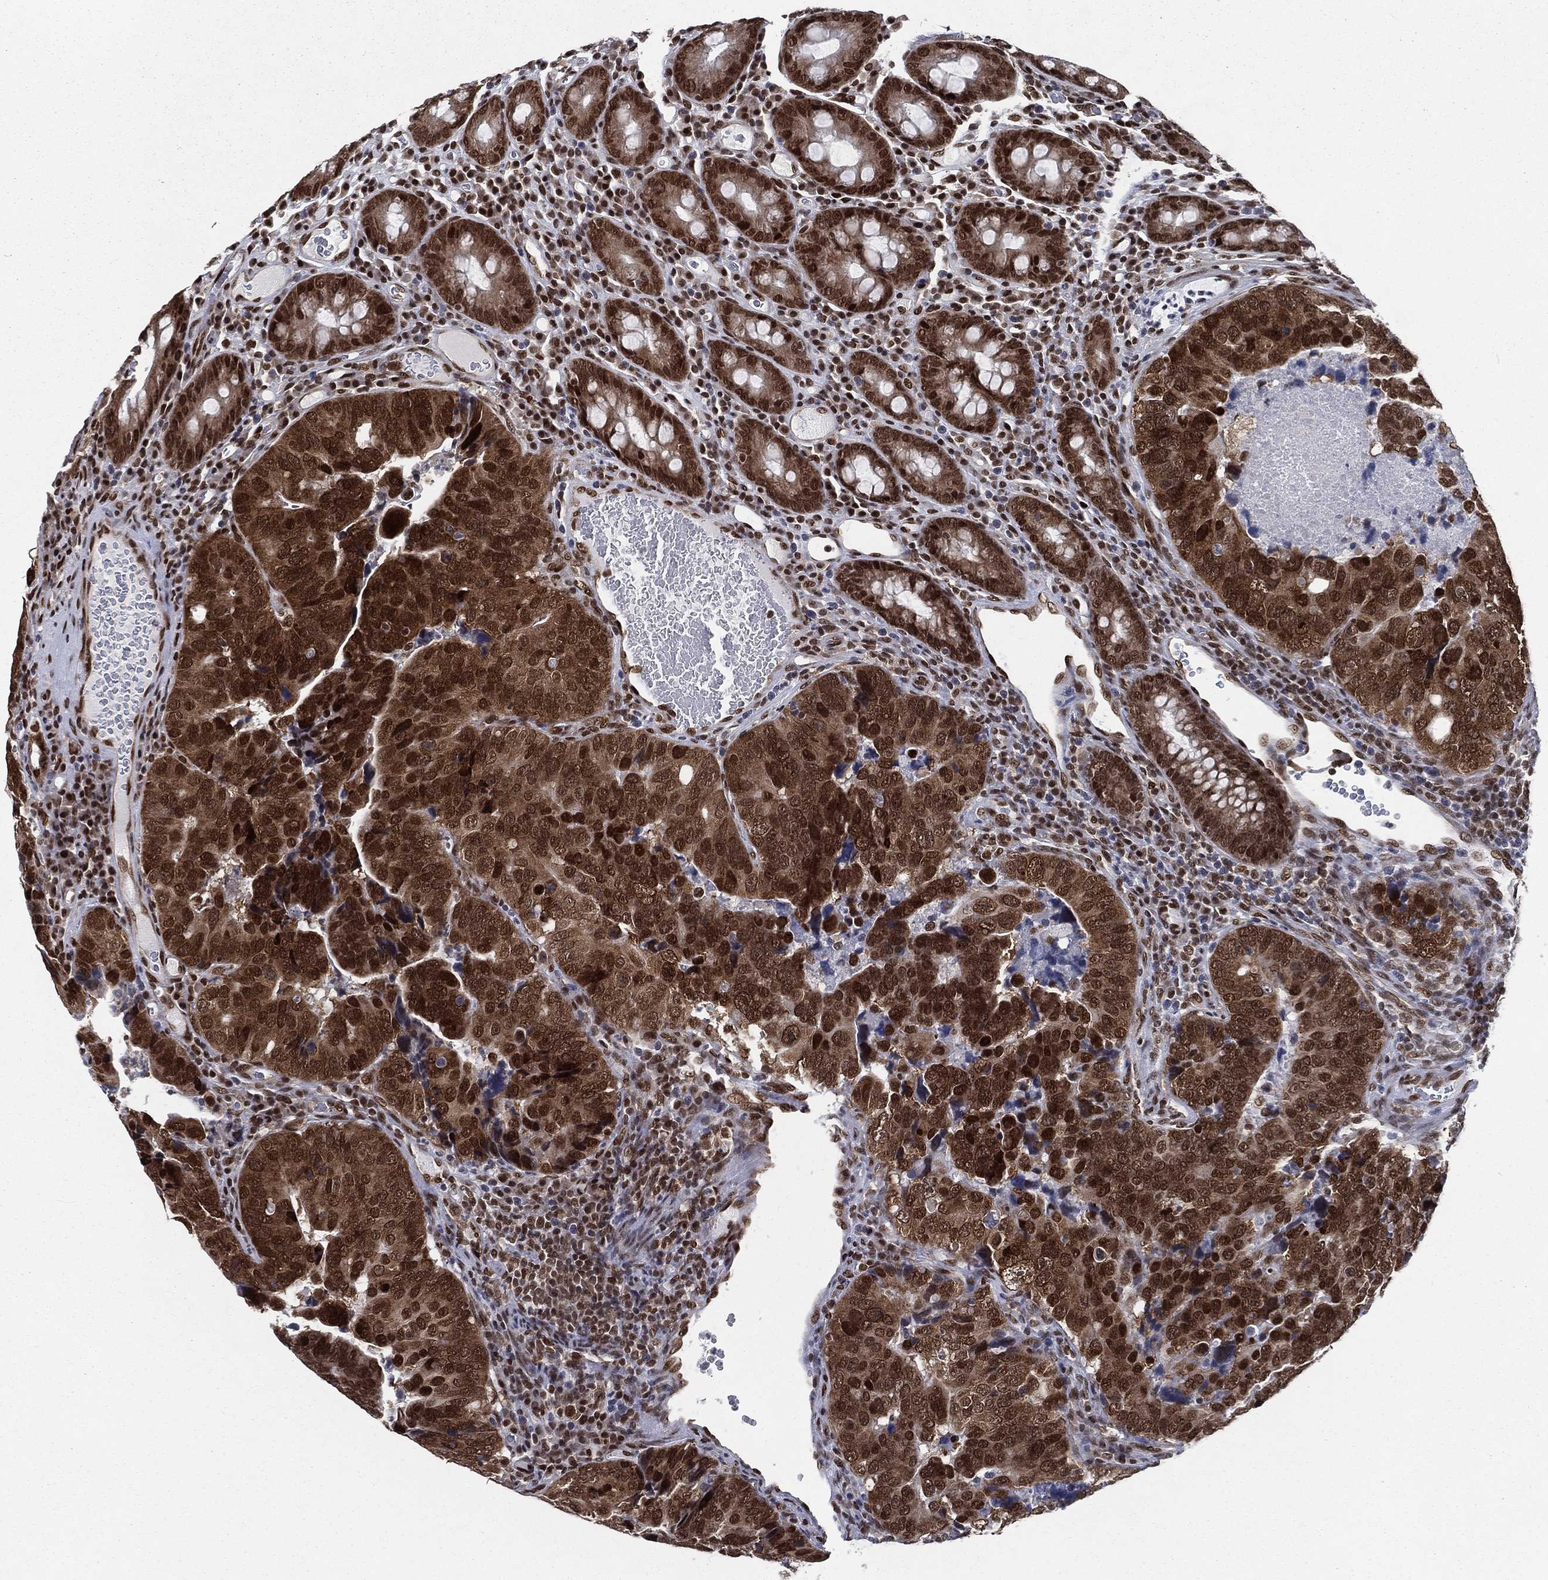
{"staining": {"intensity": "strong", "quantity": ">75%", "location": "cytoplasmic/membranous,nuclear"}, "tissue": "colorectal cancer", "cell_type": "Tumor cells", "image_type": "cancer", "snomed": [{"axis": "morphology", "description": "Adenocarcinoma, NOS"}, {"axis": "topography", "description": "Colon"}], "caption": "Immunohistochemistry (IHC) staining of colorectal cancer (adenocarcinoma), which shows high levels of strong cytoplasmic/membranous and nuclear expression in about >75% of tumor cells indicating strong cytoplasmic/membranous and nuclear protein positivity. The staining was performed using DAB (3,3'-diaminobenzidine) (brown) for protein detection and nuclei were counterstained in hematoxylin (blue).", "gene": "FUBP3", "patient": {"sex": "female", "age": 72}}